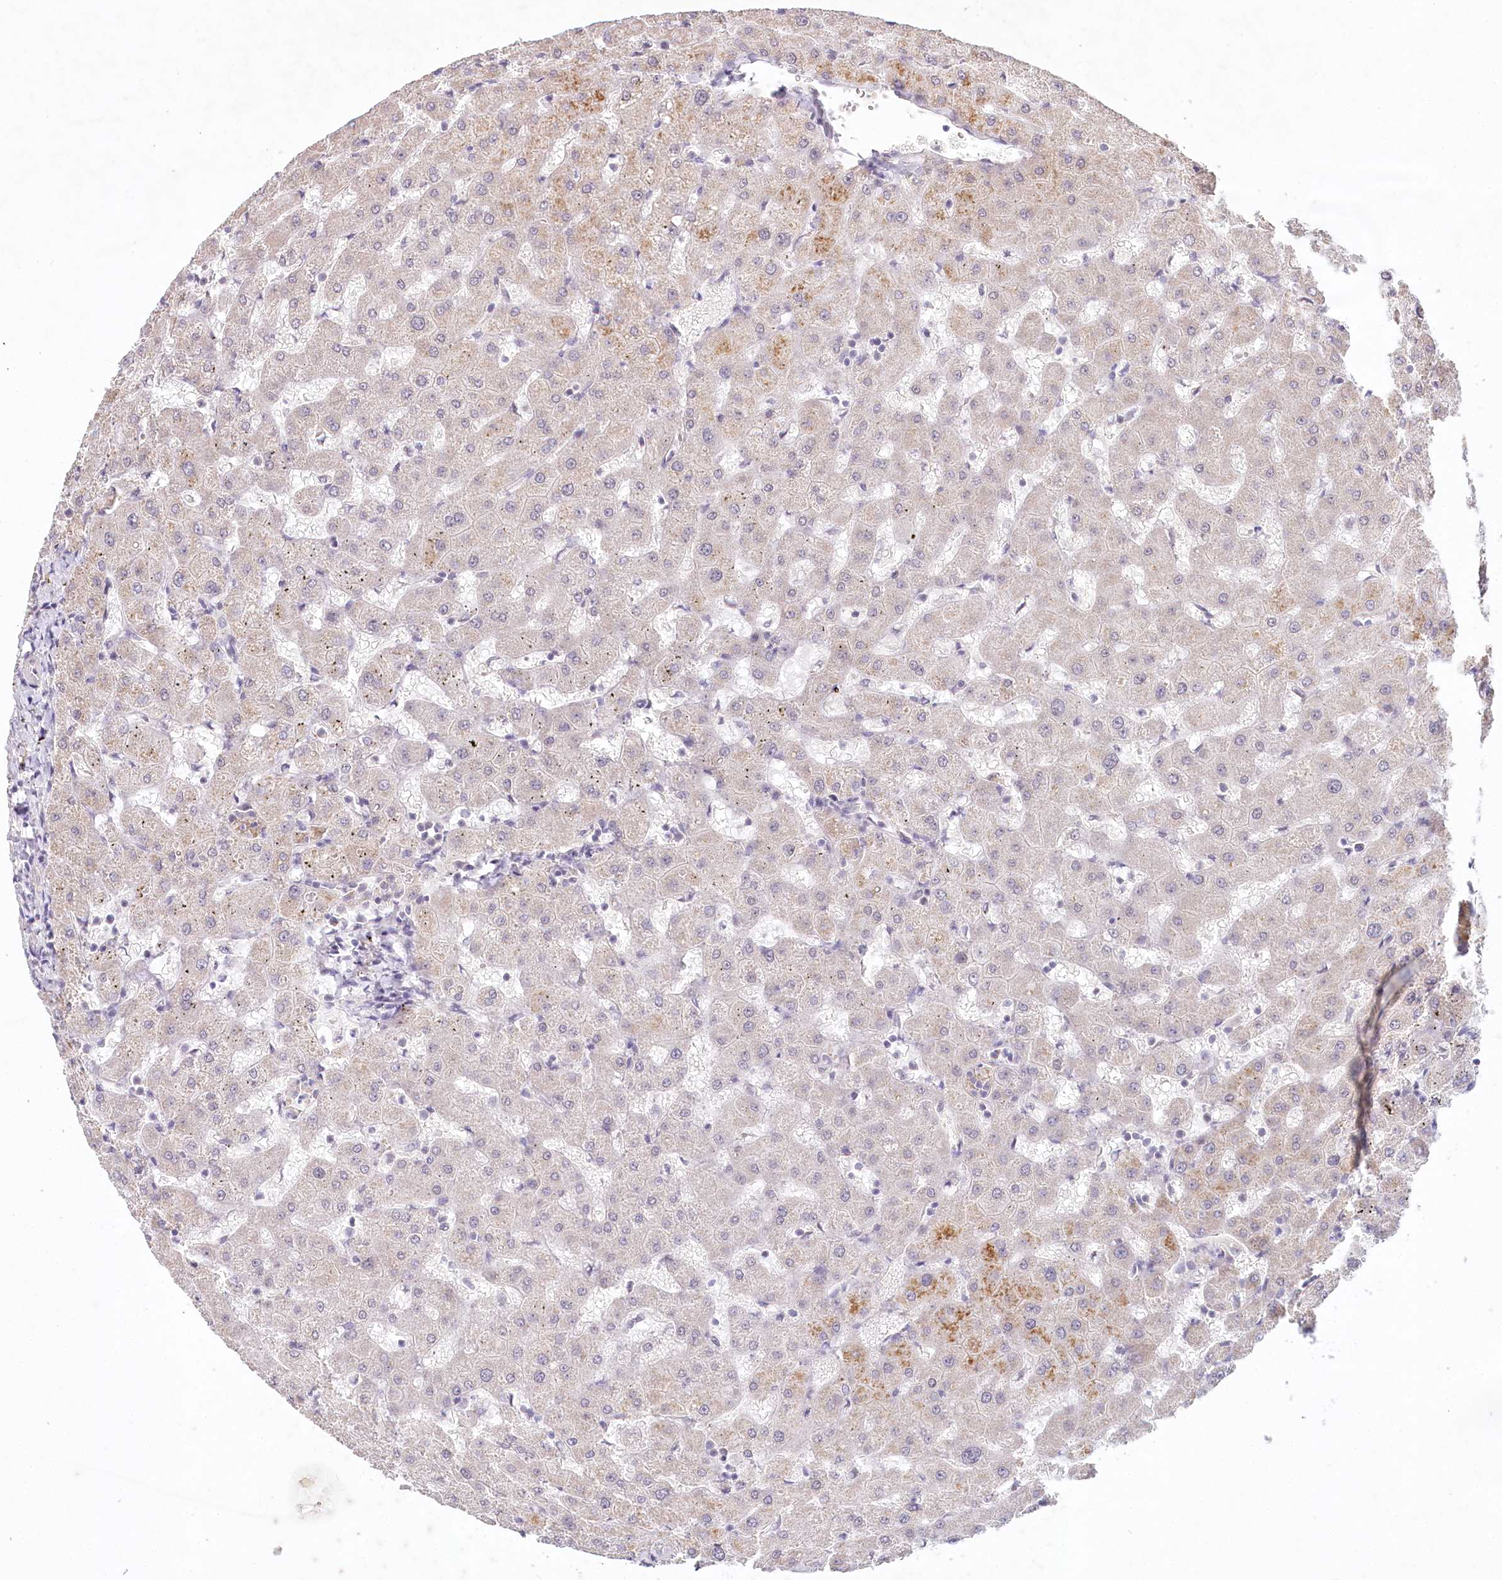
{"staining": {"intensity": "negative", "quantity": "none", "location": "none"}, "tissue": "liver", "cell_type": "Cholangiocytes", "image_type": "normal", "snomed": [{"axis": "morphology", "description": "Normal tissue, NOS"}, {"axis": "topography", "description": "Liver"}], "caption": "Photomicrograph shows no protein expression in cholangiocytes of normal liver.", "gene": "AMTN", "patient": {"sex": "female", "age": 63}}